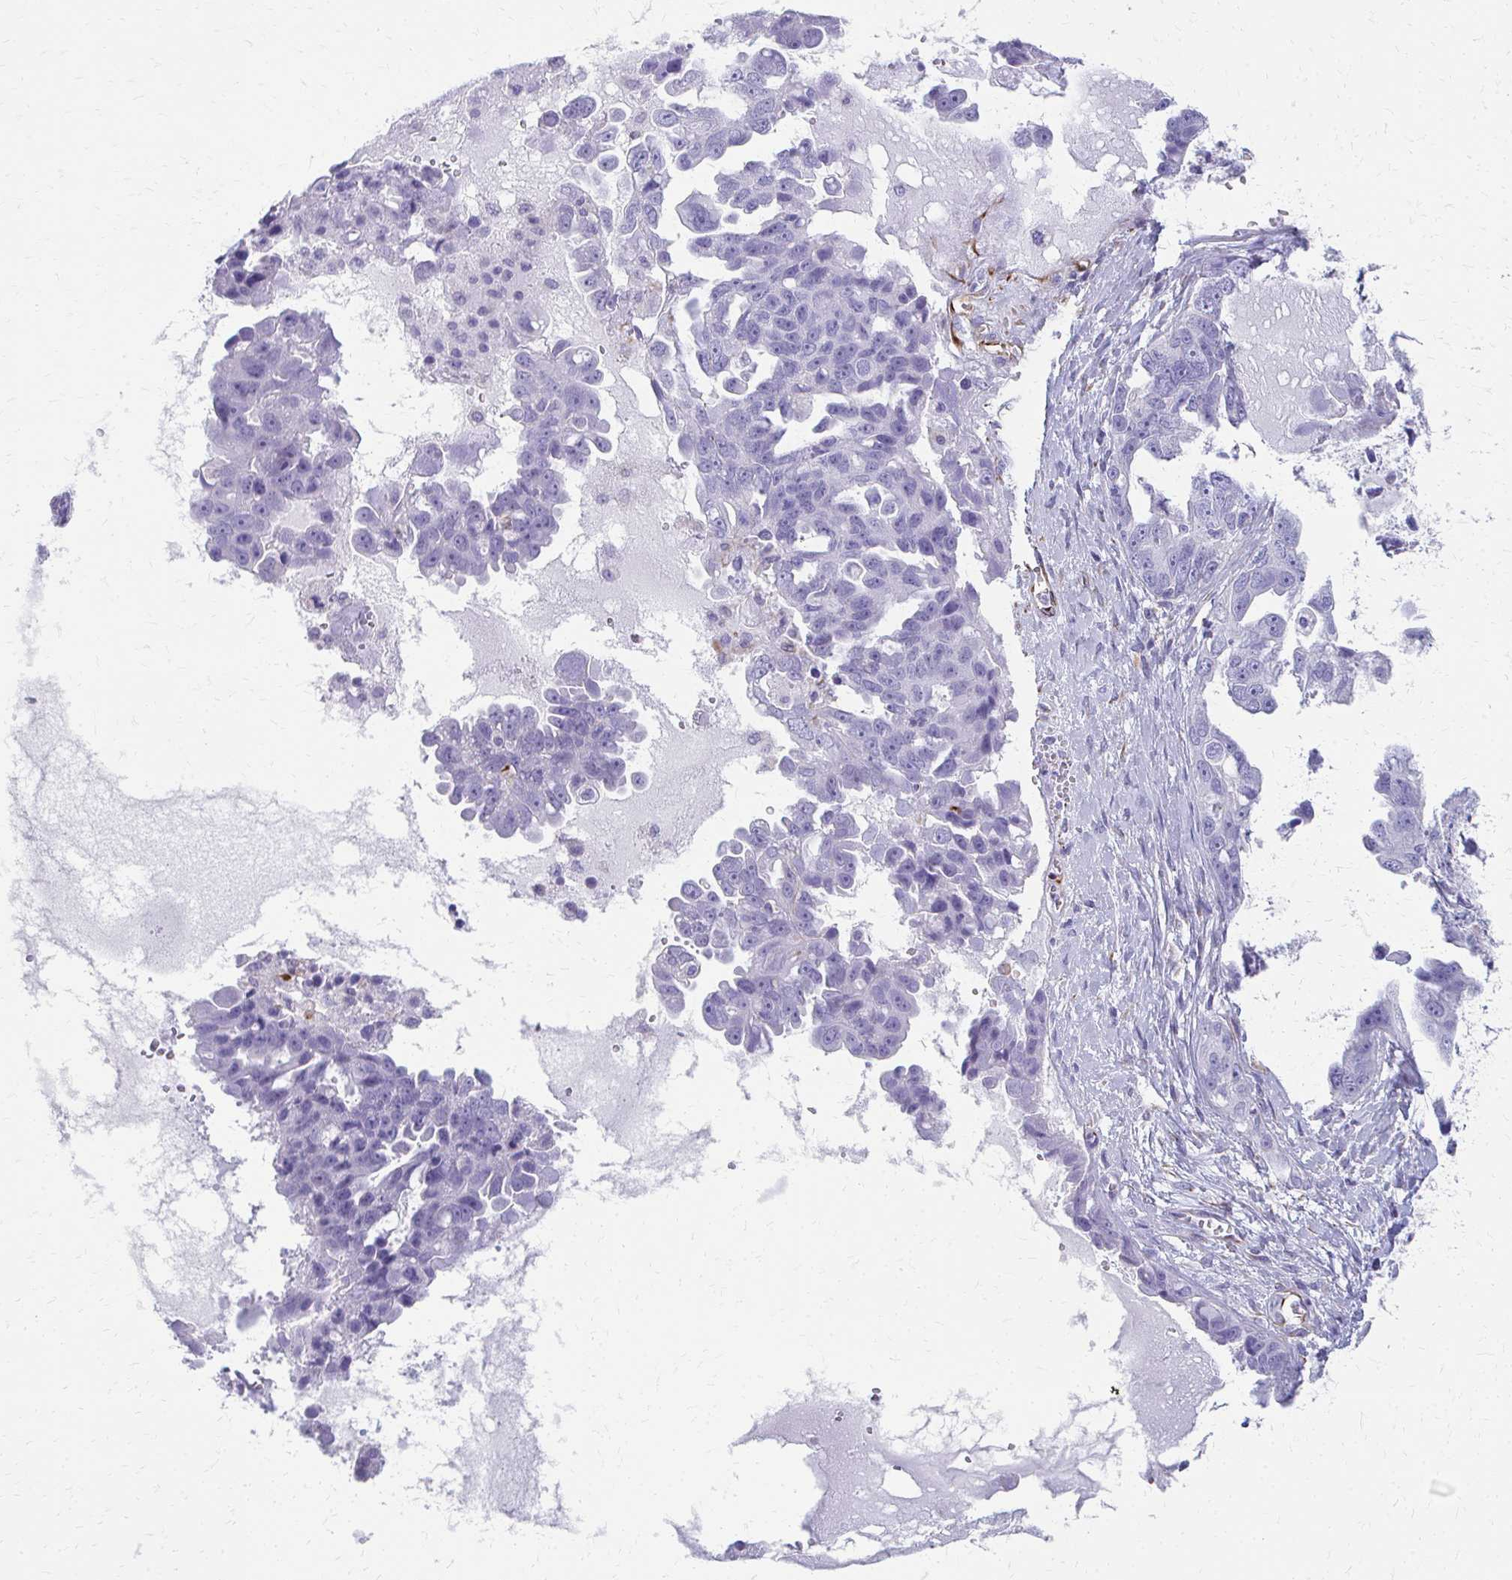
{"staining": {"intensity": "negative", "quantity": "none", "location": "none"}, "tissue": "ovarian cancer", "cell_type": "Tumor cells", "image_type": "cancer", "snomed": [{"axis": "morphology", "description": "Carcinoma, endometroid"}, {"axis": "topography", "description": "Ovary"}], "caption": "An image of ovarian endometroid carcinoma stained for a protein exhibits no brown staining in tumor cells.", "gene": "TRIM6", "patient": {"sex": "female", "age": 70}}